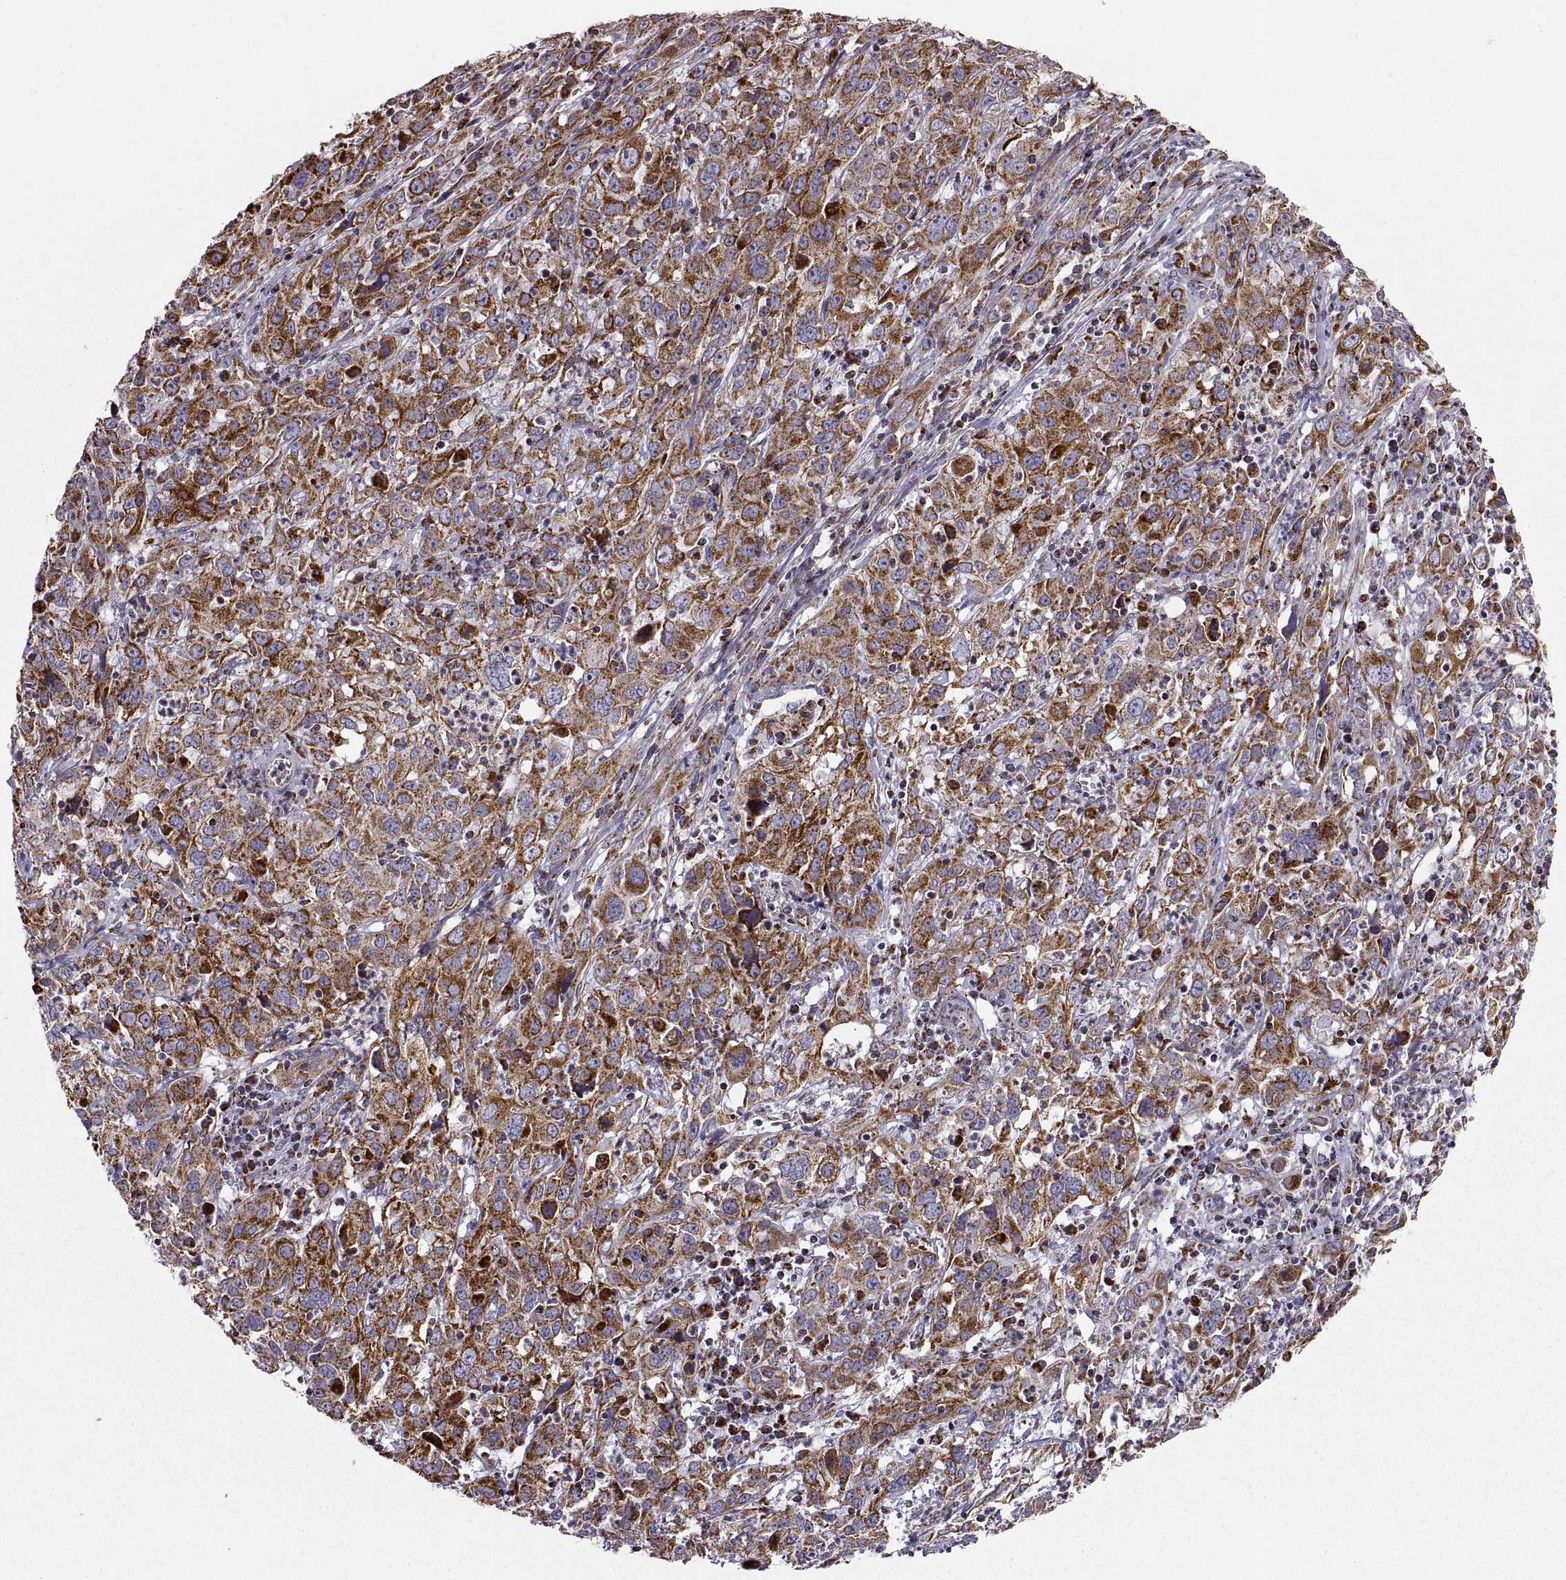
{"staining": {"intensity": "strong", "quantity": ">75%", "location": "cytoplasmic/membranous"}, "tissue": "cervical cancer", "cell_type": "Tumor cells", "image_type": "cancer", "snomed": [{"axis": "morphology", "description": "Squamous cell carcinoma, NOS"}, {"axis": "topography", "description": "Cervix"}], "caption": "Protein expression analysis of human cervical cancer (squamous cell carcinoma) reveals strong cytoplasmic/membranous positivity in about >75% of tumor cells.", "gene": "ARSD", "patient": {"sex": "female", "age": 32}}